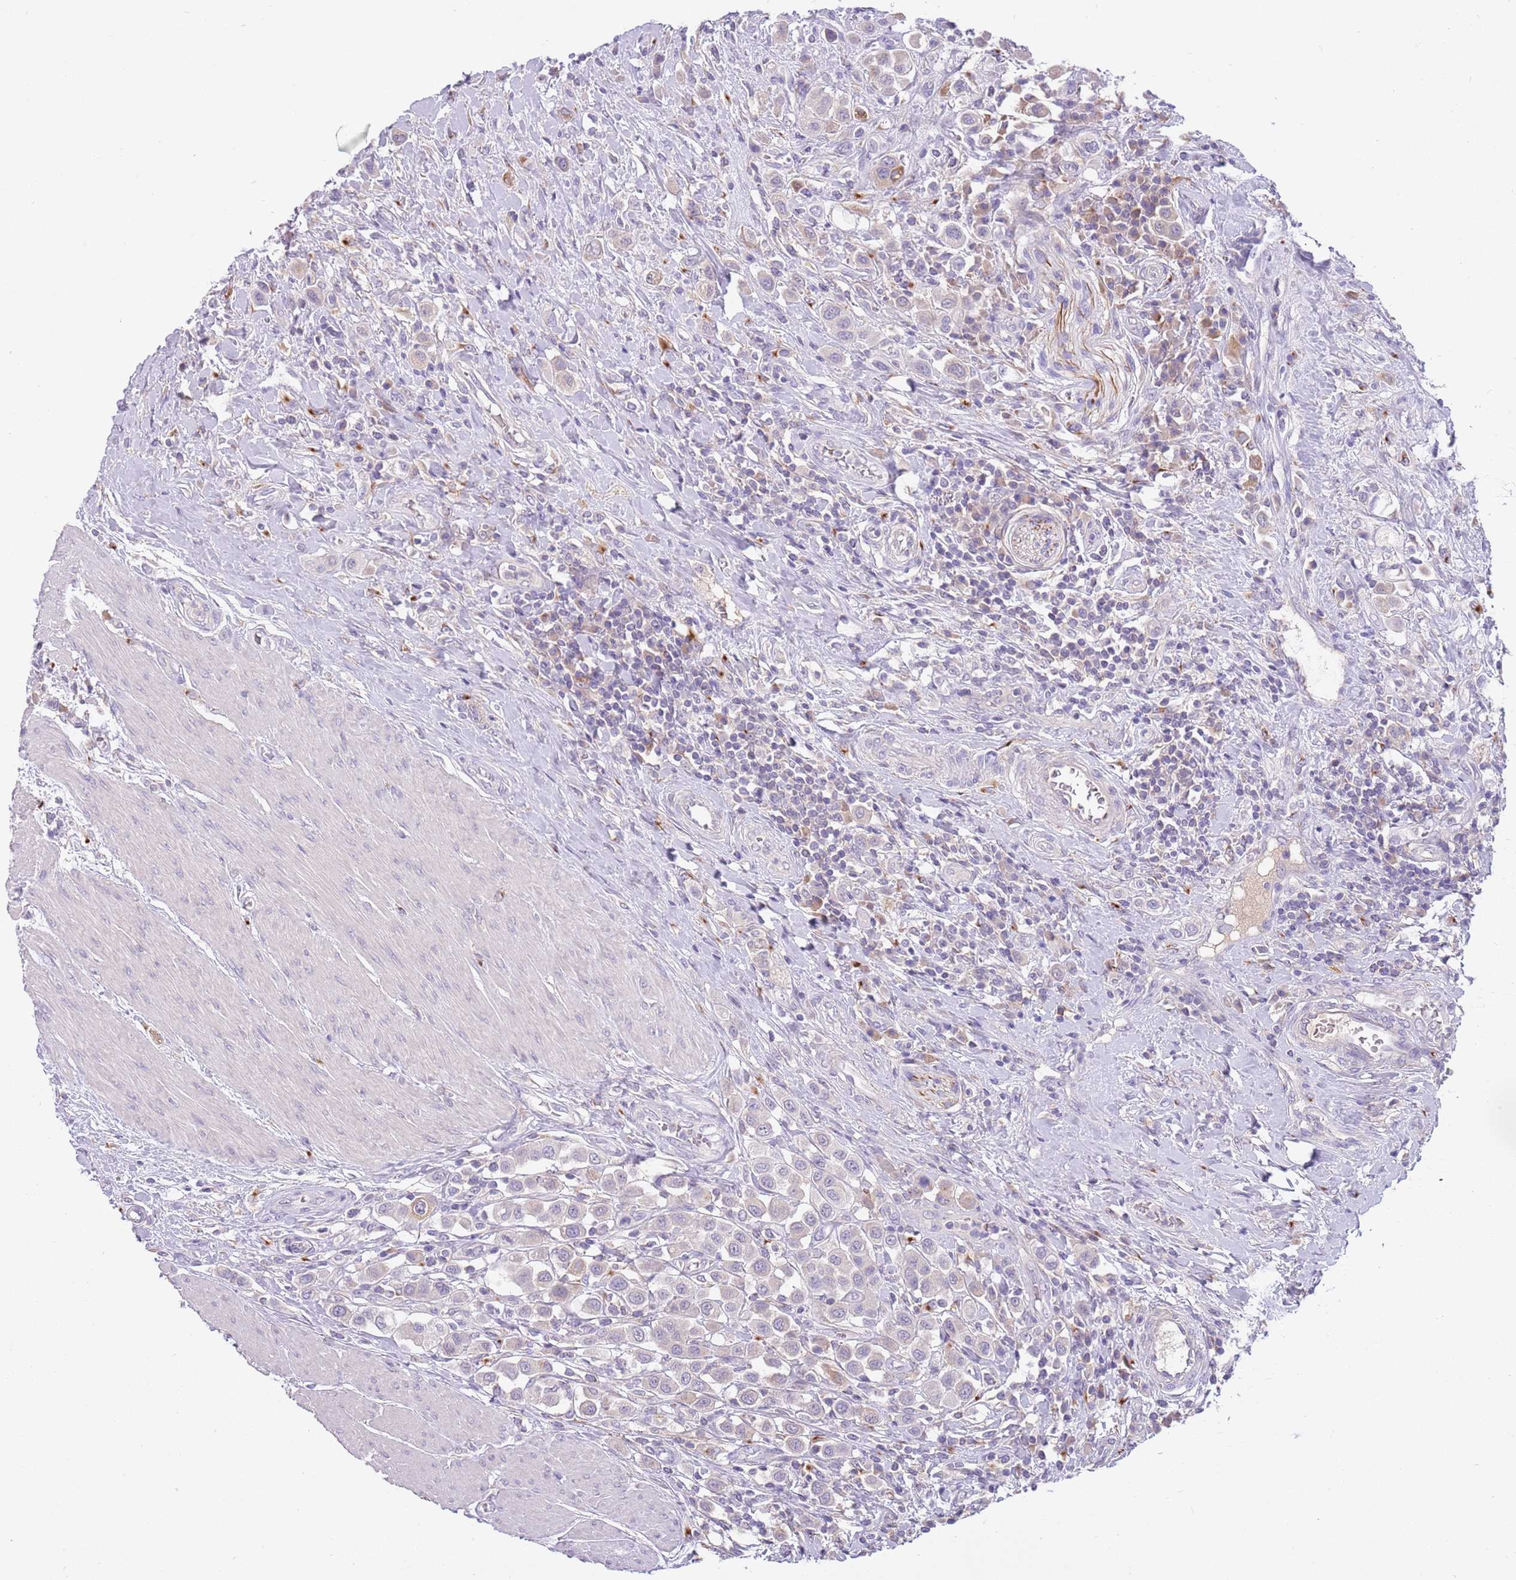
{"staining": {"intensity": "negative", "quantity": "none", "location": "none"}, "tissue": "urothelial cancer", "cell_type": "Tumor cells", "image_type": "cancer", "snomed": [{"axis": "morphology", "description": "Urothelial carcinoma, High grade"}, {"axis": "topography", "description": "Urinary bladder"}], "caption": "High magnification brightfield microscopy of urothelial cancer stained with DAB (3,3'-diaminobenzidine) (brown) and counterstained with hematoxylin (blue): tumor cells show no significant positivity.", "gene": "CFAP73", "patient": {"sex": "male", "age": 50}}